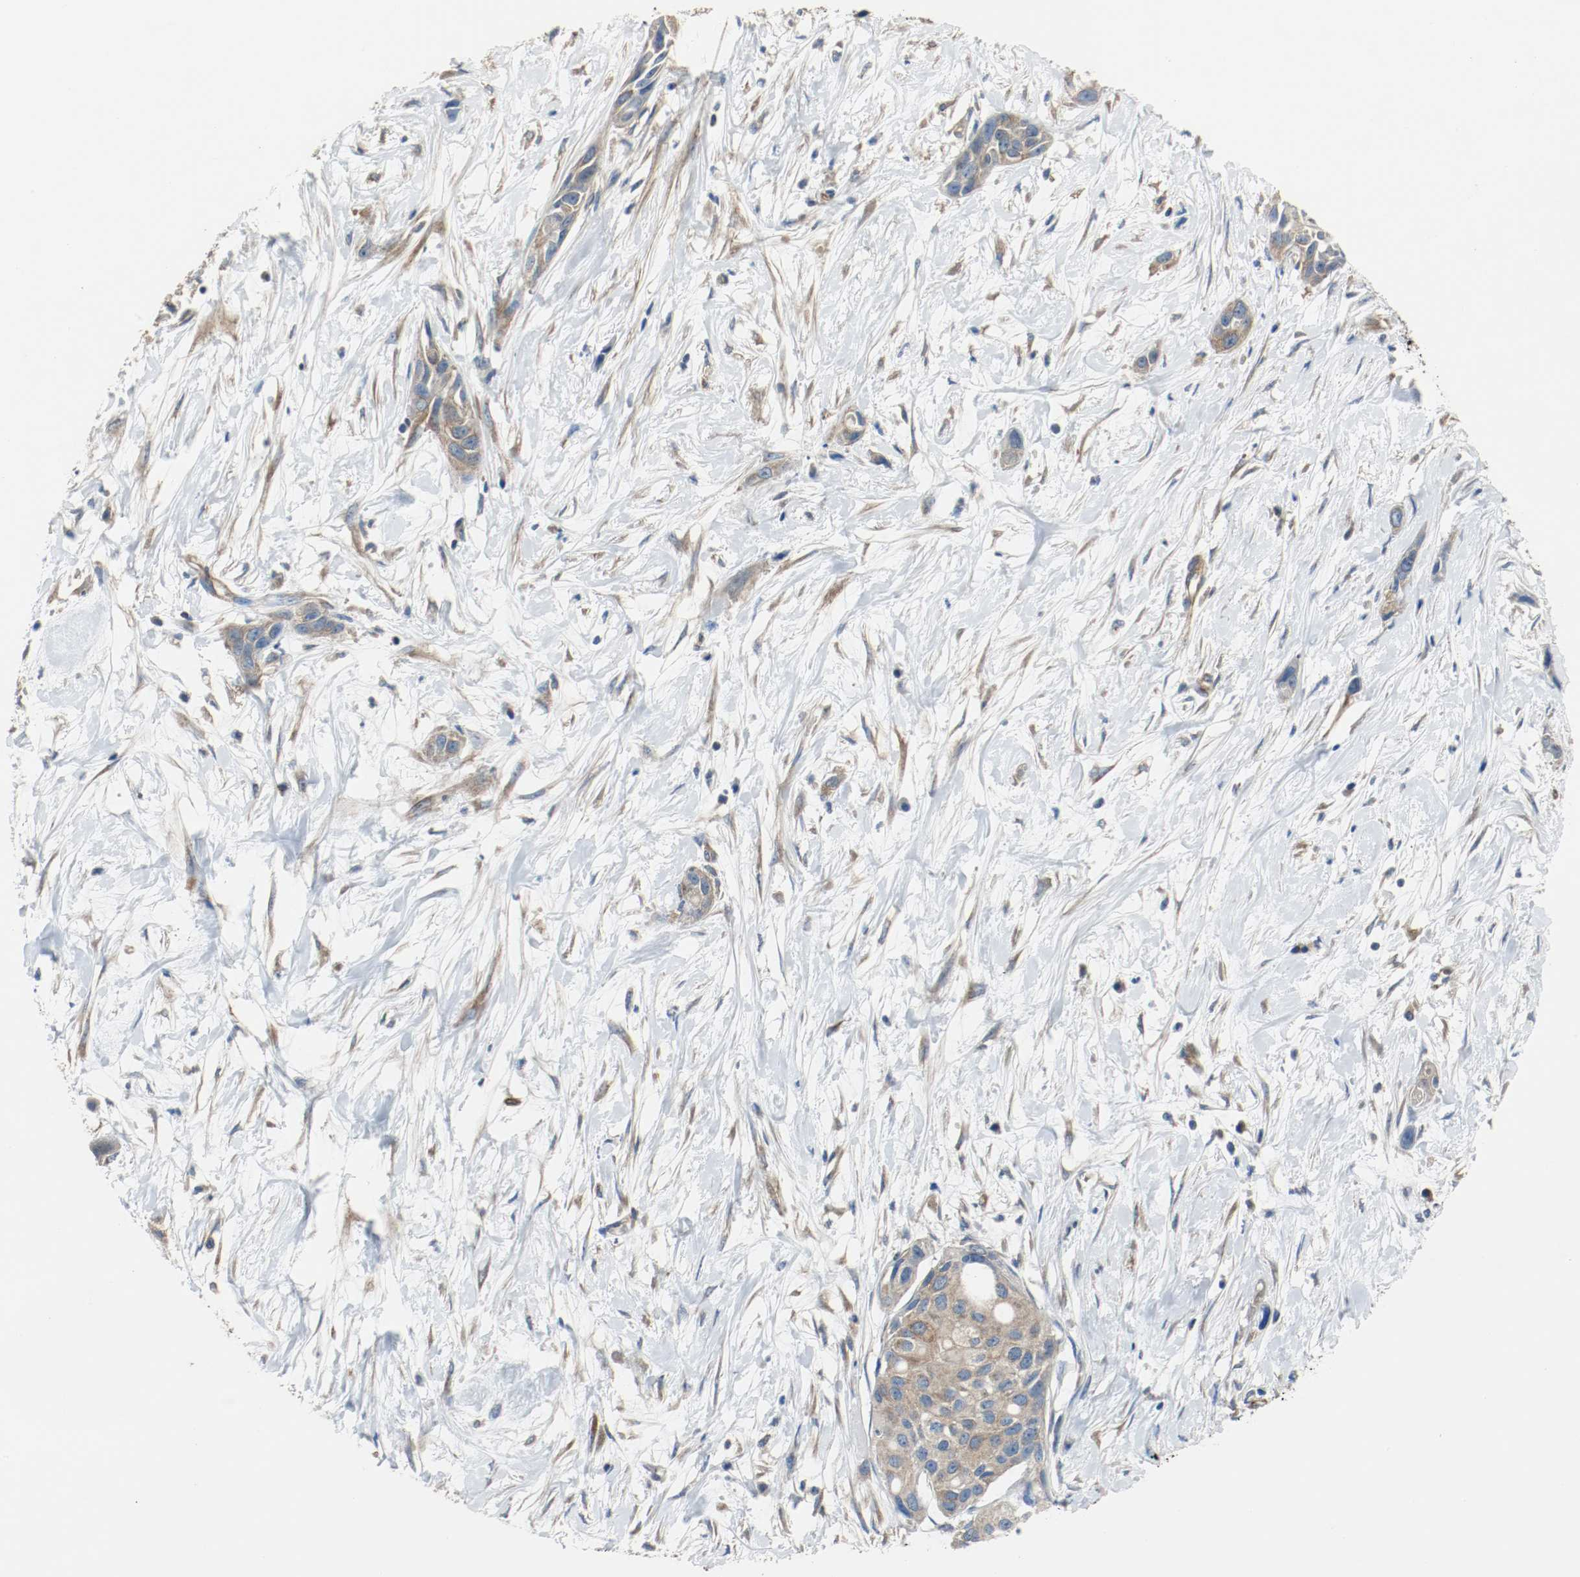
{"staining": {"intensity": "moderate", "quantity": ">75%", "location": "cytoplasmic/membranous"}, "tissue": "pancreatic cancer", "cell_type": "Tumor cells", "image_type": "cancer", "snomed": [{"axis": "morphology", "description": "Adenocarcinoma, NOS"}, {"axis": "topography", "description": "Pancreas"}], "caption": "A medium amount of moderate cytoplasmic/membranous positivity is appreciated in approximately >75% of tumor cells in pancreatic cancer (adenocarcinoma) tissue. (brown staining indicates protein expression, while blue staining denotes nuclei).", "gene": "TUBA3D", "patient": {"sex": "female", "age": 60}}